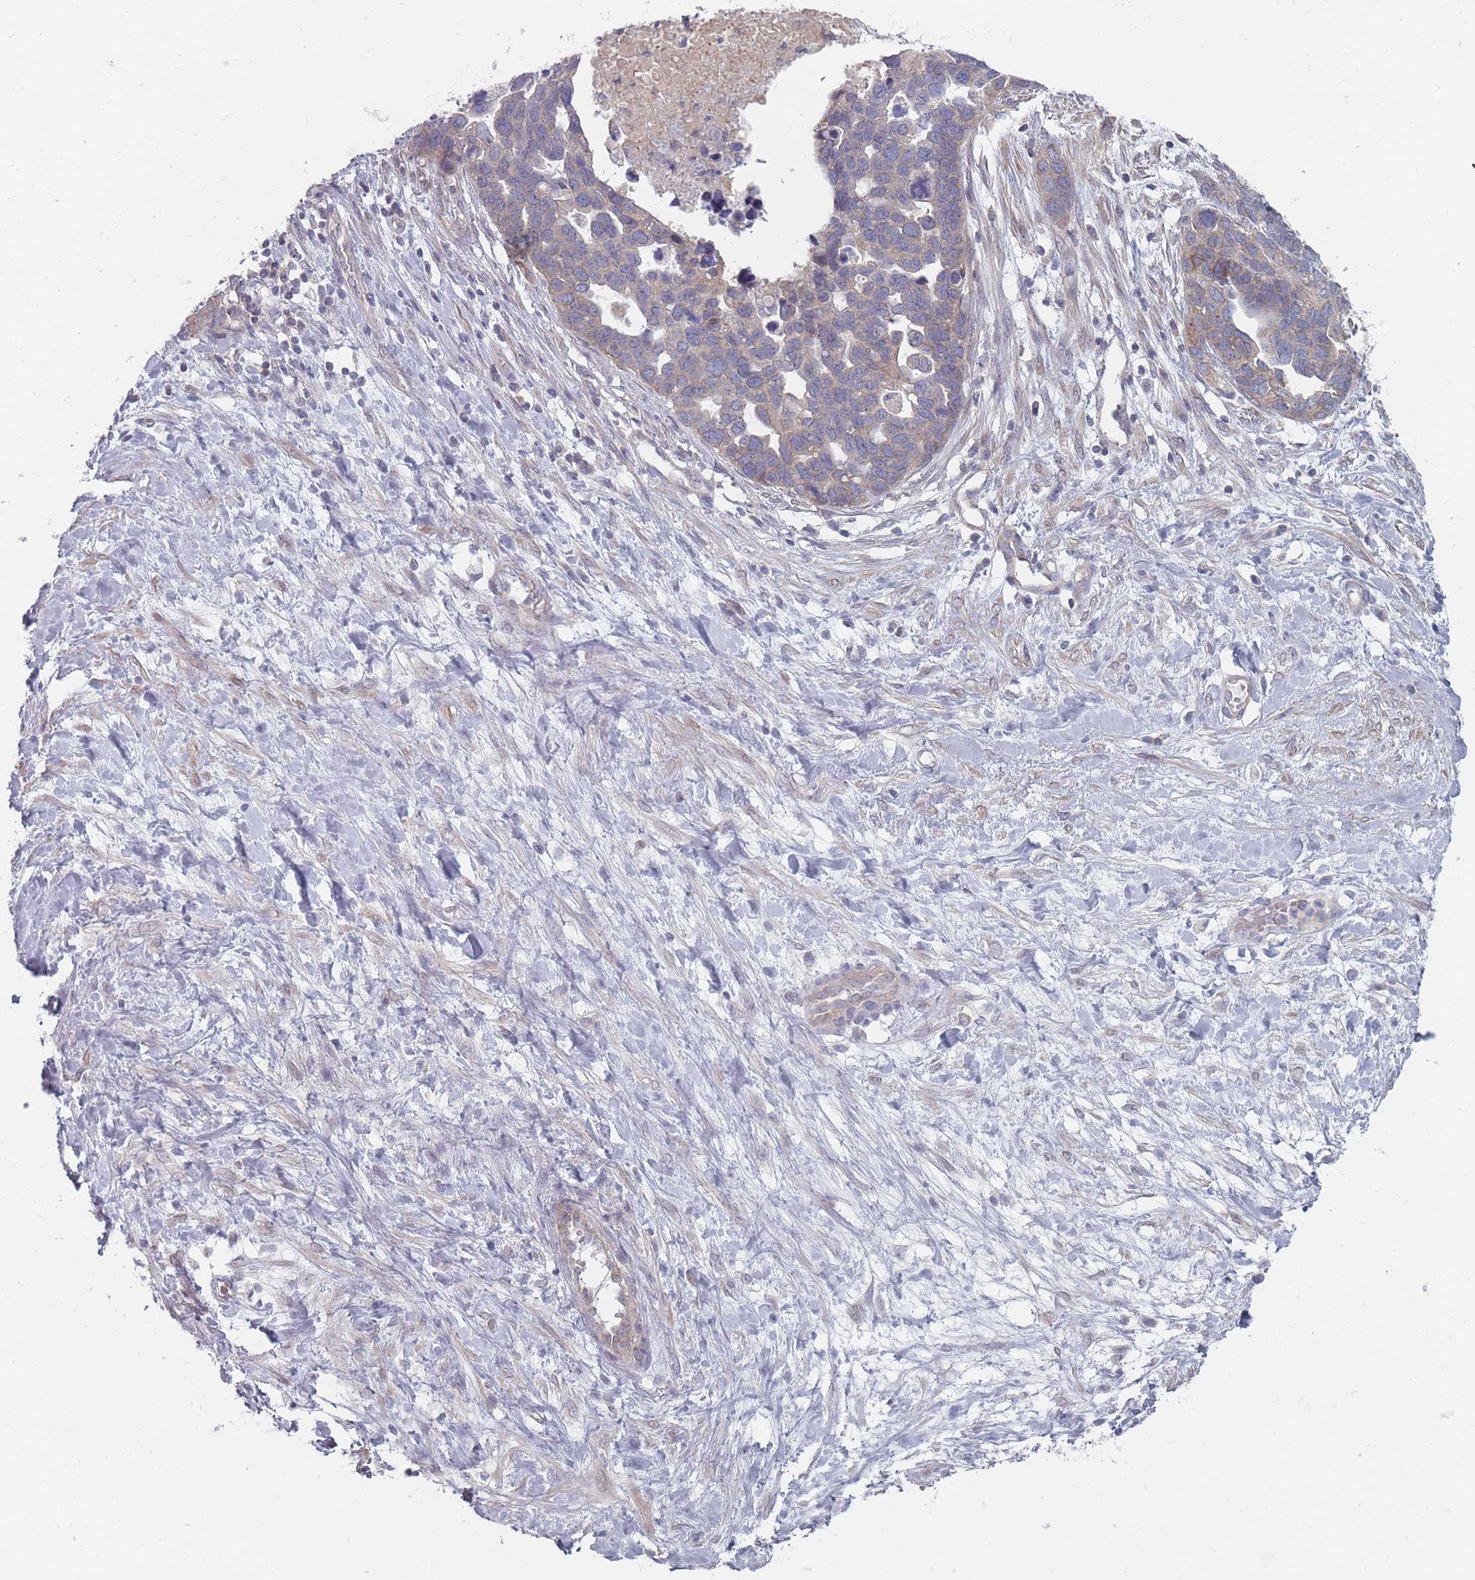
{"staining": {"intensity": "weak", "quantity": "25%-75%", "location": "cytoplasmic/membranous"}, "tissue": "ovarian cancer", "cell_type": "Tumor cells", "image_type": "cancer", "snomed": [{"axis": "morphology", "description": "Cystadenocarcinoma, serous, NOS"}, {"axis": "topography", "description": "Ovary"}], "caption": "This photomicrograph demonstrates serous cystadenocarcinoma (ovarian) stained with immunohistochemistry (IHC) to label a protein in brown. The cytoplasmic/membranous of tumor cells show weak positivity for the protein. Nuclei are counter-stained blue.", "gene": "PCDH12", "patient": {"sex": "female", "age": 54}}